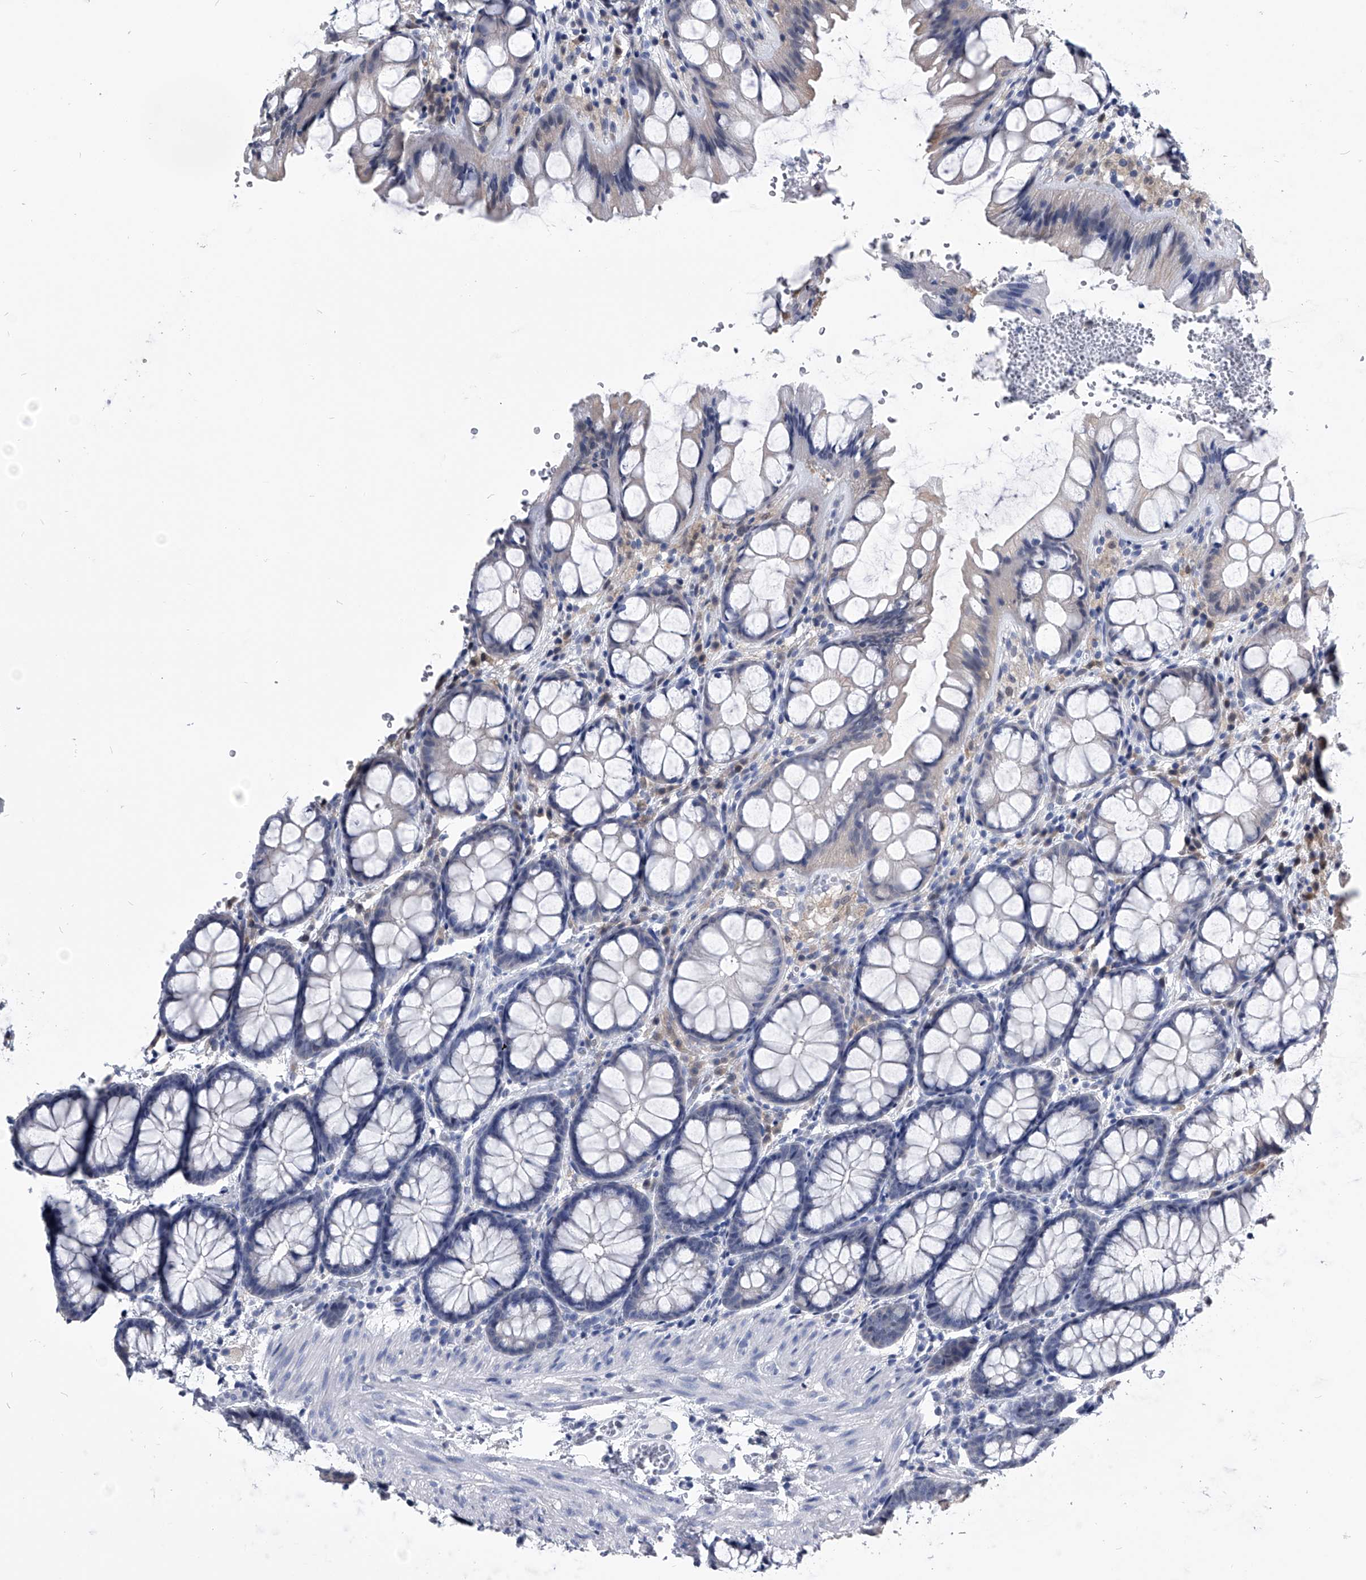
{"staining": {"intensity": "negative", "quantity": "none", "location": "none"}, "tissue": "colon", "cell_type": "Endothelial cells", "image_type": "normal", "snomed": [{"axis": "morphology", "description": "Normal tissue, NOS"}, {"axis": "topography", "description": "Colon"}], "caption": "Immunohistochemistry (IHC) of unremarkable colon reveals no staining in endothelial cells.", "gene": "PDXK", "patient": {"sex": "male", "age": 47}}